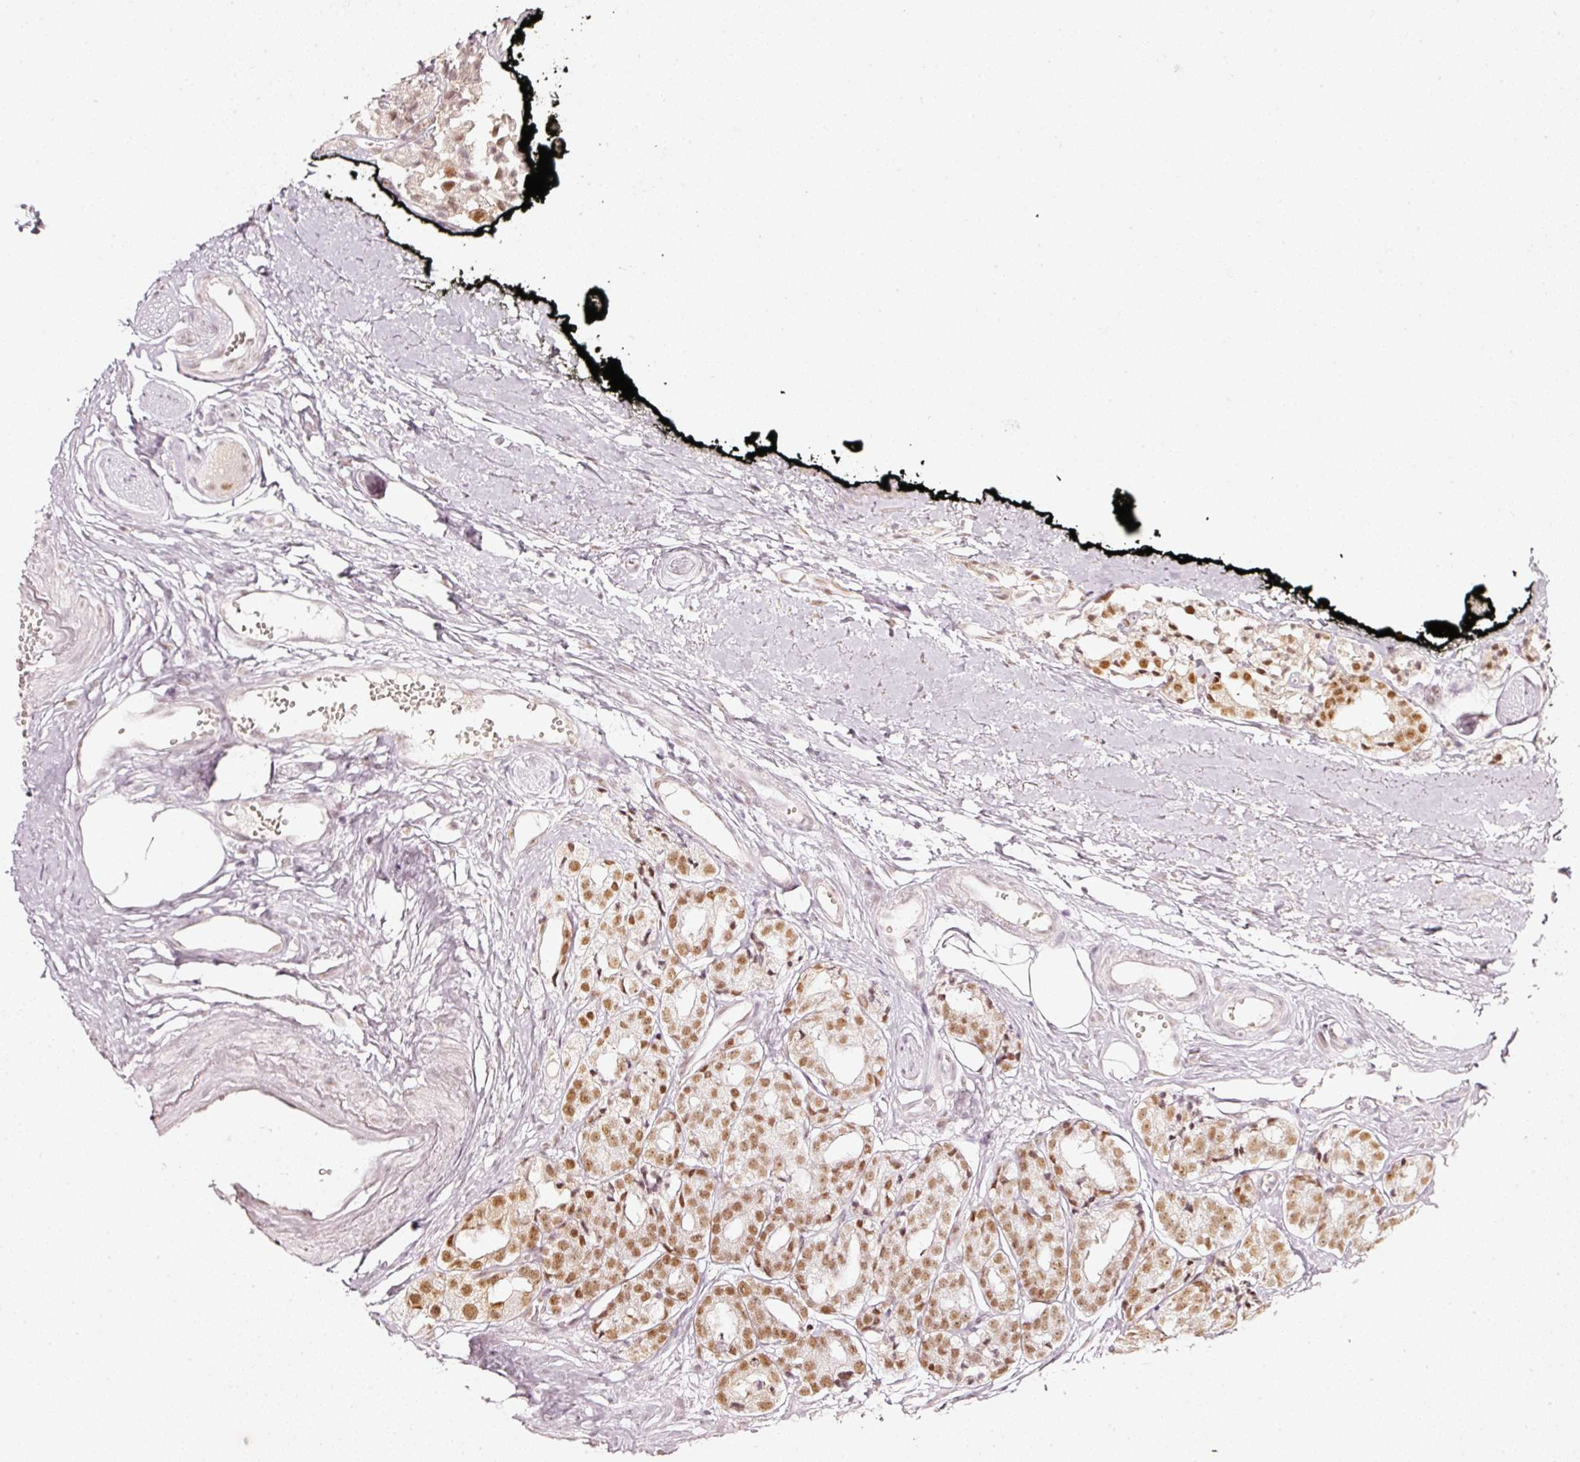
{"staining": {"intensity": "moderate", "quantity": ">75%", "location": "nuclear"}, "tissue": "prostate cancer", "cell_type": "Tumor cells", "image_type": "cancer", "snomed": [{"axis": "morphology", "description": "Adenocarcinoma, High grade"}, {"axis": "topography", "description": "Prostate"}], "caption": "Protein analysis of high-grade adenocarcinoma (prostate) tissue demonstrates moderate nuclear expression in about >75% of tumor cells.", "gene": "PPP1R10", "patient": {"sex": "male", "age": 71}}